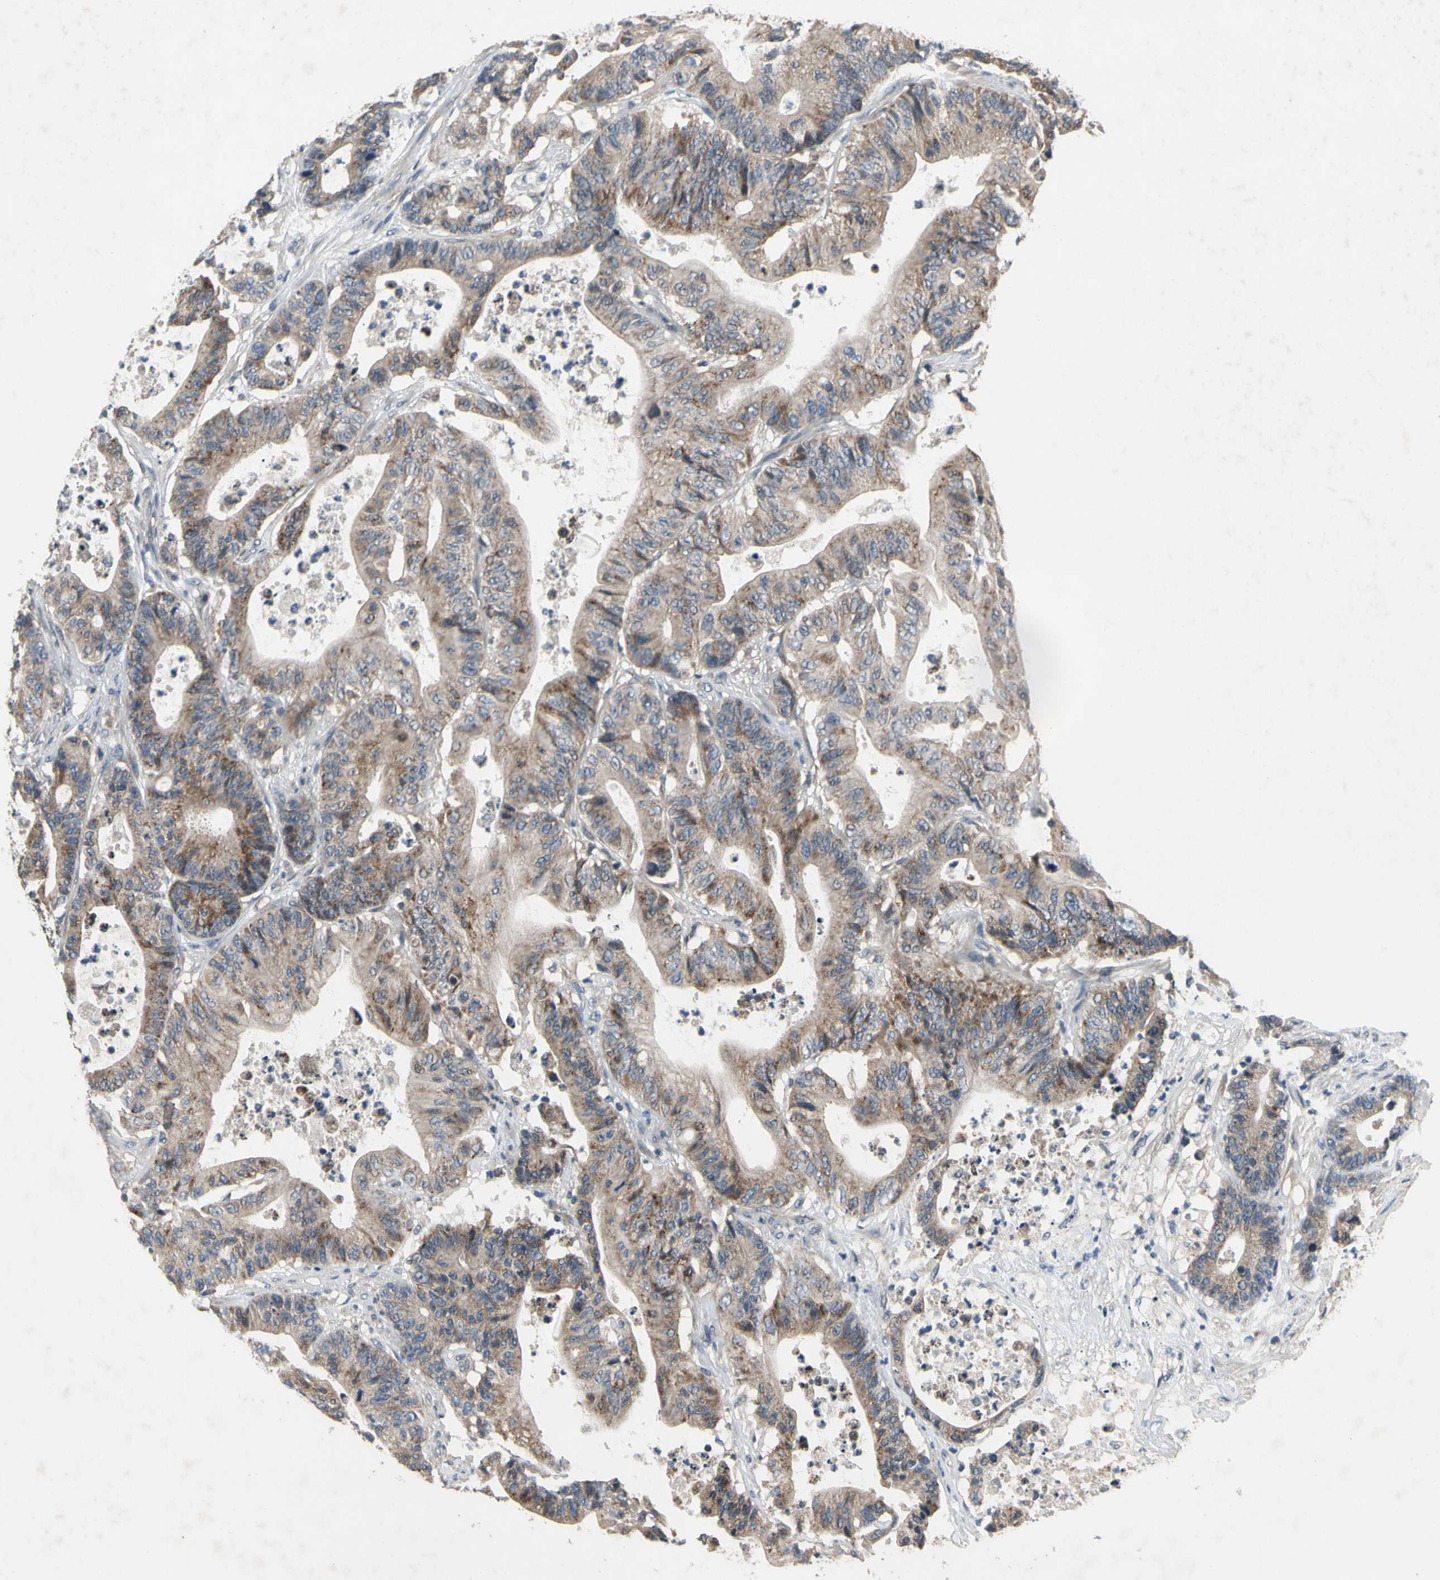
{"staining": {"intensity": "weak", "quantity": ">75%", "location": "cytoplasmic/membranous"}, "tissue": "colorectal cancer", "cell_type": "Tumor cells", "image_type": "cancer", "snomed": [{"axis": "morphology", "description": "Adenocarcinoma, NOS"}, {"axis": "topography", "description": "Colon"}], "caption": "Immunohistochemistry staining of colorectal cancer, which shows low levels of weak cytoplasmic/membranous expression in approximately >75% of tumor cells indicating weak cytoplasmic/membranous protein staining. The staining was performed using DAB (3,3'-diaminobenzidine) (brown) for protein detection and nuclei were counterstained in hematoxylin (blue).", "gene": "ALKBH3", "patient": {"sex": "female", "age": 84}}